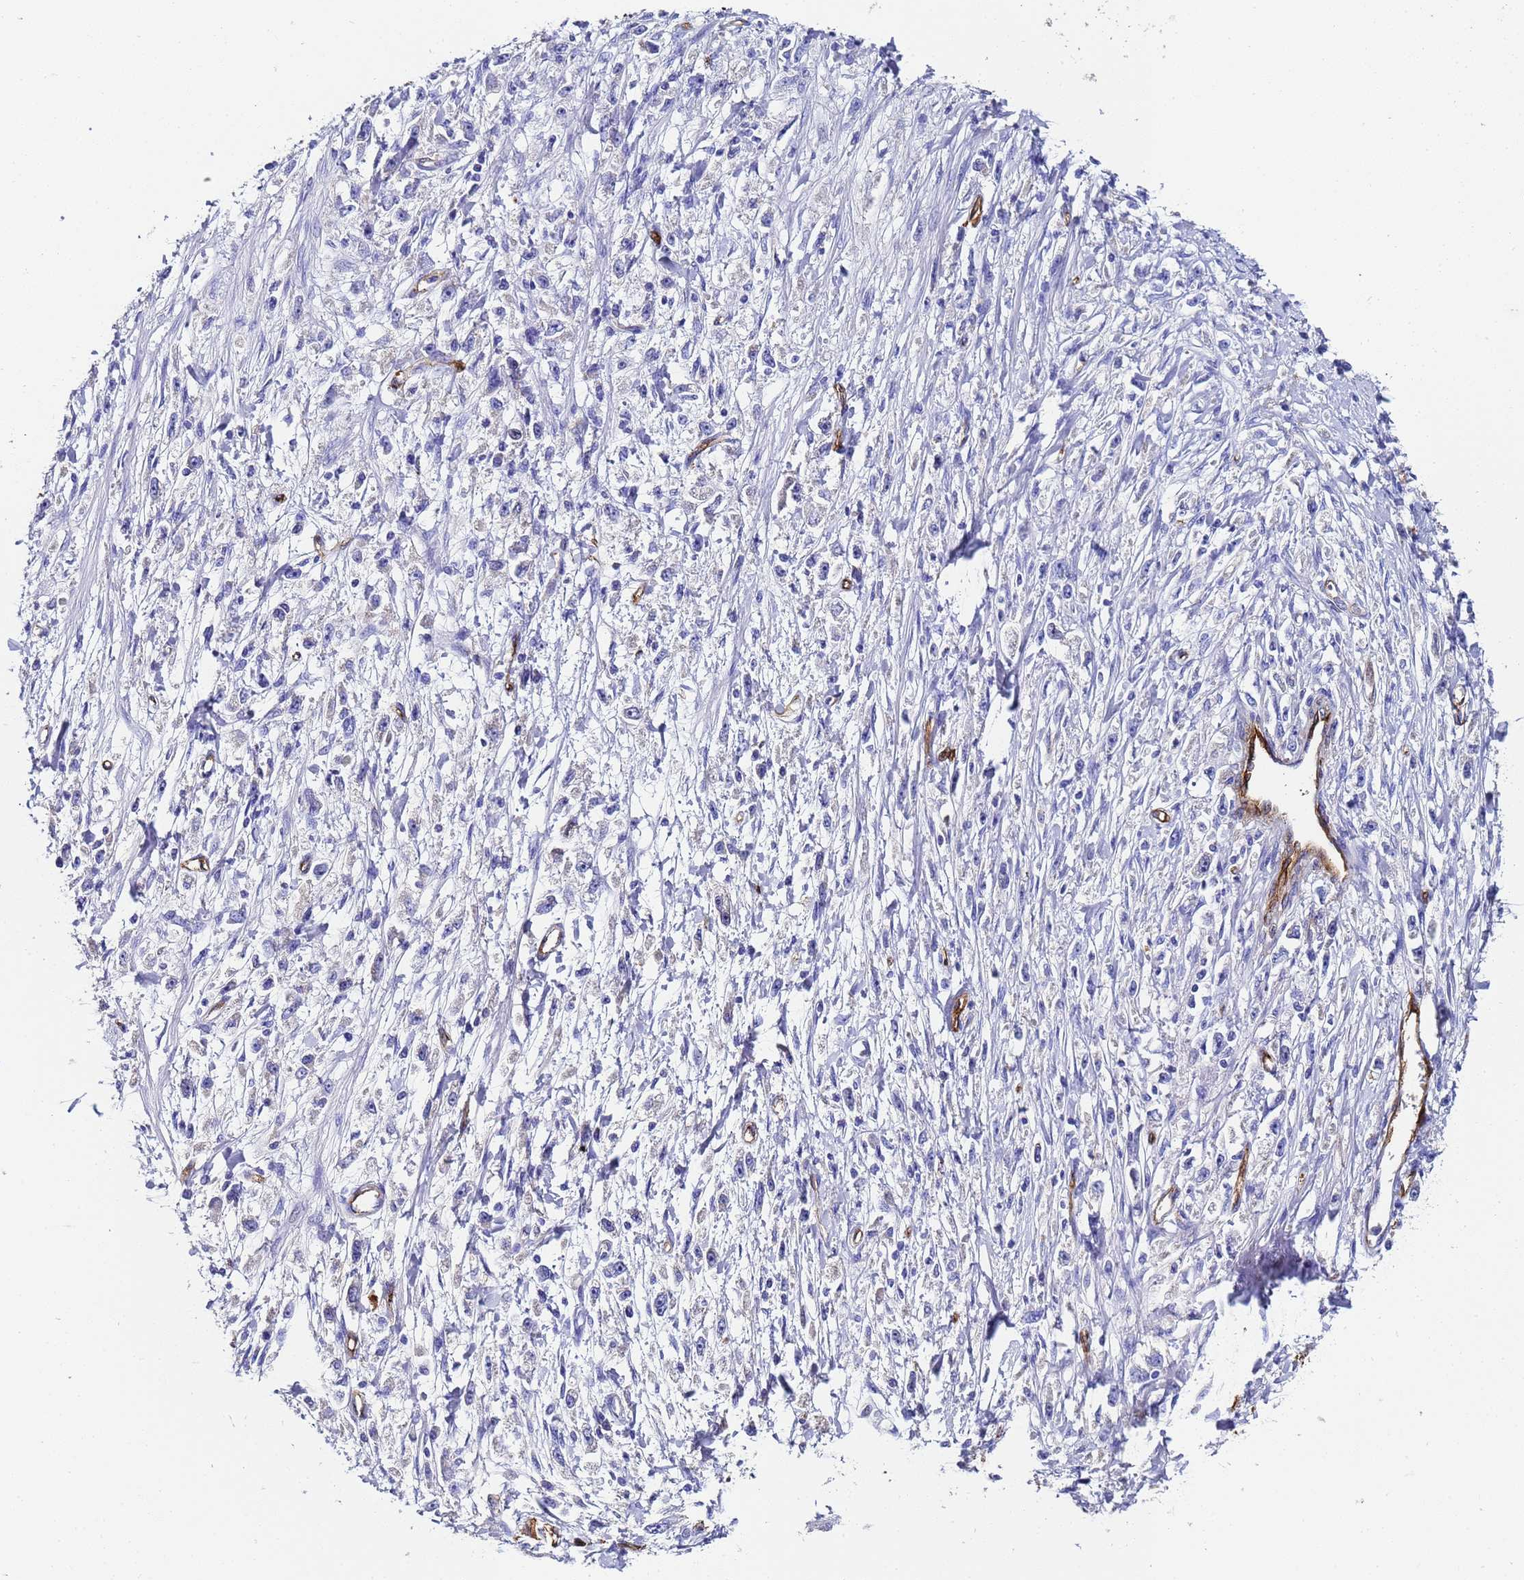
{"staining": {"intensity": "negative", "quantity": "none", "location": "none"}, "tissue": "stomach cancer", "cell_type": "Tumor cells", "image_type": "cancer", "snomed": [{"axis": "morphology", "description": "Adenocarcinoma, NOS"}, {"axis": "topography", "description": "Stomach"}], "caption": "Micrograph shows no protein staining in tumor cells of stomach adenocarcinoma tissue.", "gene": "ADIPOQ", "patient": {"sex": "female", "age": 59}}